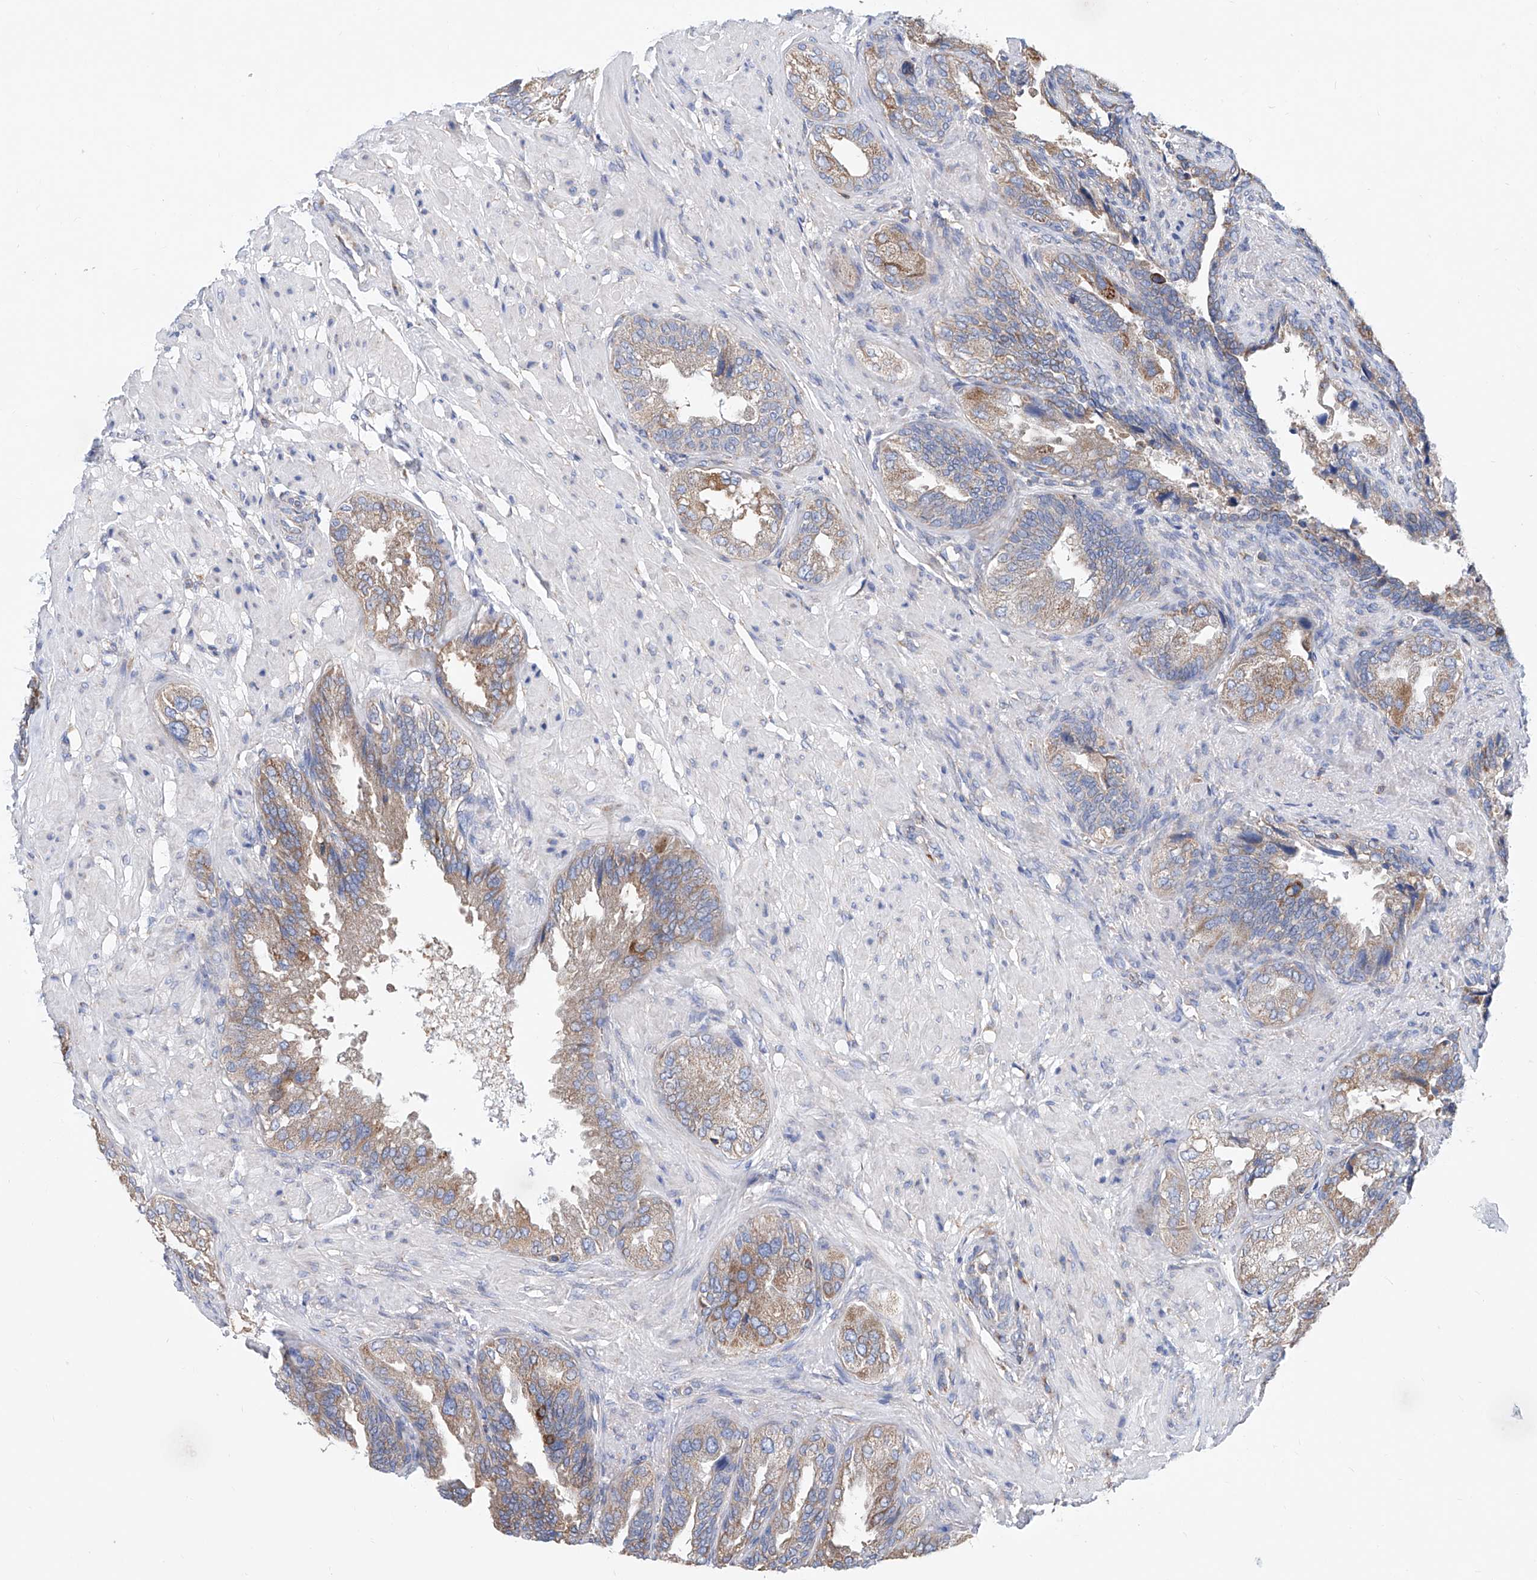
{"staining": {"intensity": "weak", "quantity": "<25%", "location": "cytoplasmic/membranous"}, "tissue": "seminal vesicle", "cell_type": "Glandular cells", "image_type": "normal", "snomed": [{"axis": "morphology", "description": "Normal tissue, NOS"}, {"axis": "topography", "description": "Seminal veicle"}, {"axis": "topography", "description": "Peripheral nerve tissue"}], "caption": "Immunohistochemistry micrograph of unremarkable seminal vesicle: seminal vesicle stained with DAB (3,3'-diaminobenzidine) exhibits no significant protein staining in glandular cells.", "gene": "MAD2L1", "patient": {"sex": "male", "age": 63}}